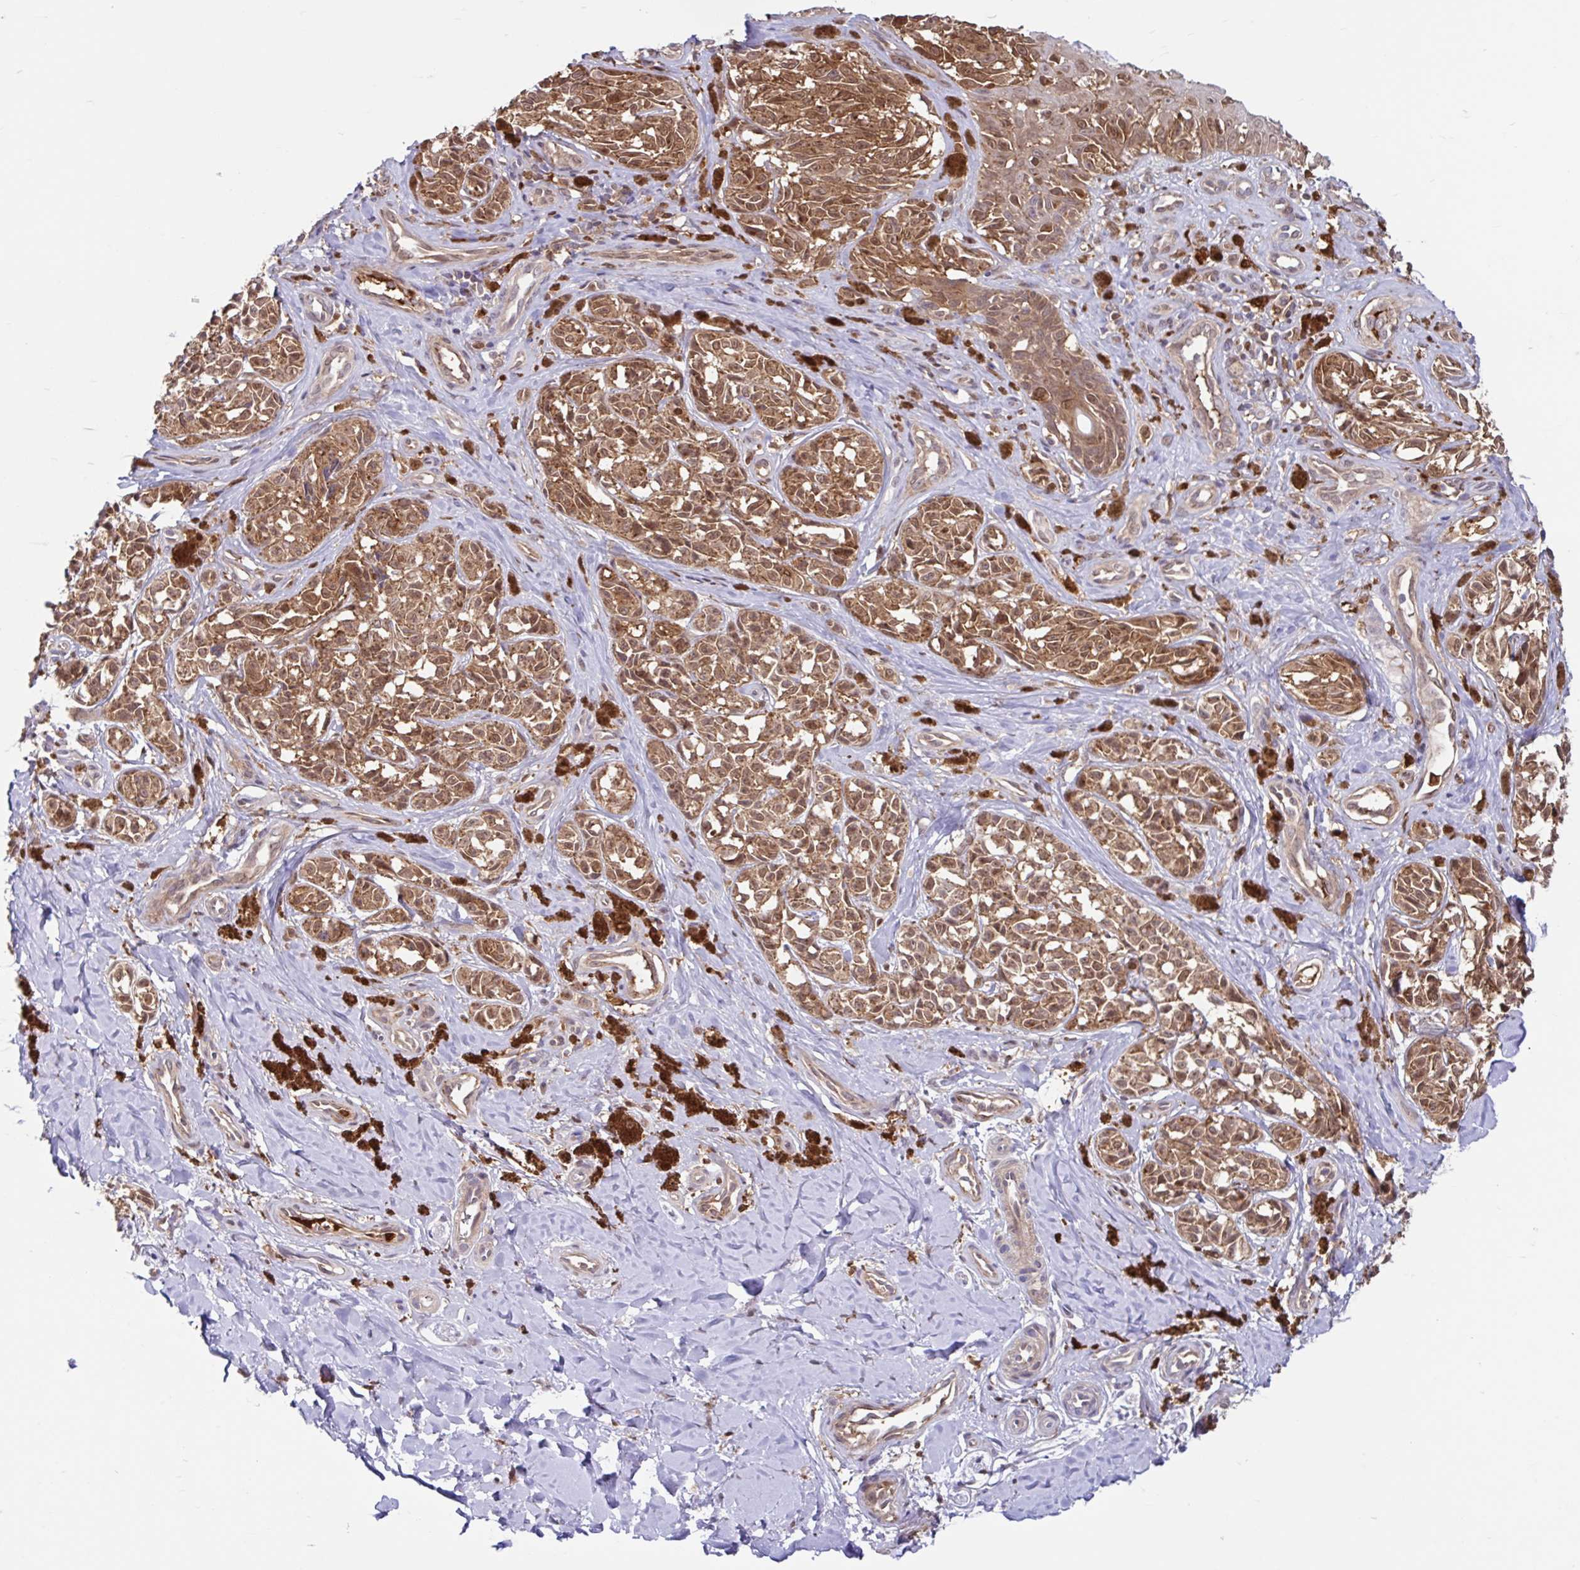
{"staining": {"intensity": "moderate", "quantity": ">75%", "location": "cytoplasmic/membranous,nuclear"}, "tissue": "melanoma", "cell_type": "Tumor cells", "image_type": "cancer", "snomed": [{"axis": "morphology", "description": "Malignant melanoma, NOS"}, {"axis": "topography", "description": "Skin"}], "caption": "DAB (3,3'-diaminobenzidine) immunohistochemical staining of human melanoma demonstrates moderate cytoplasmic/membranous and nuclear protein staining in about >75% of tumor cells.", "gene": "BLVRA", "patient": {"sex": "female", "age": 65}}